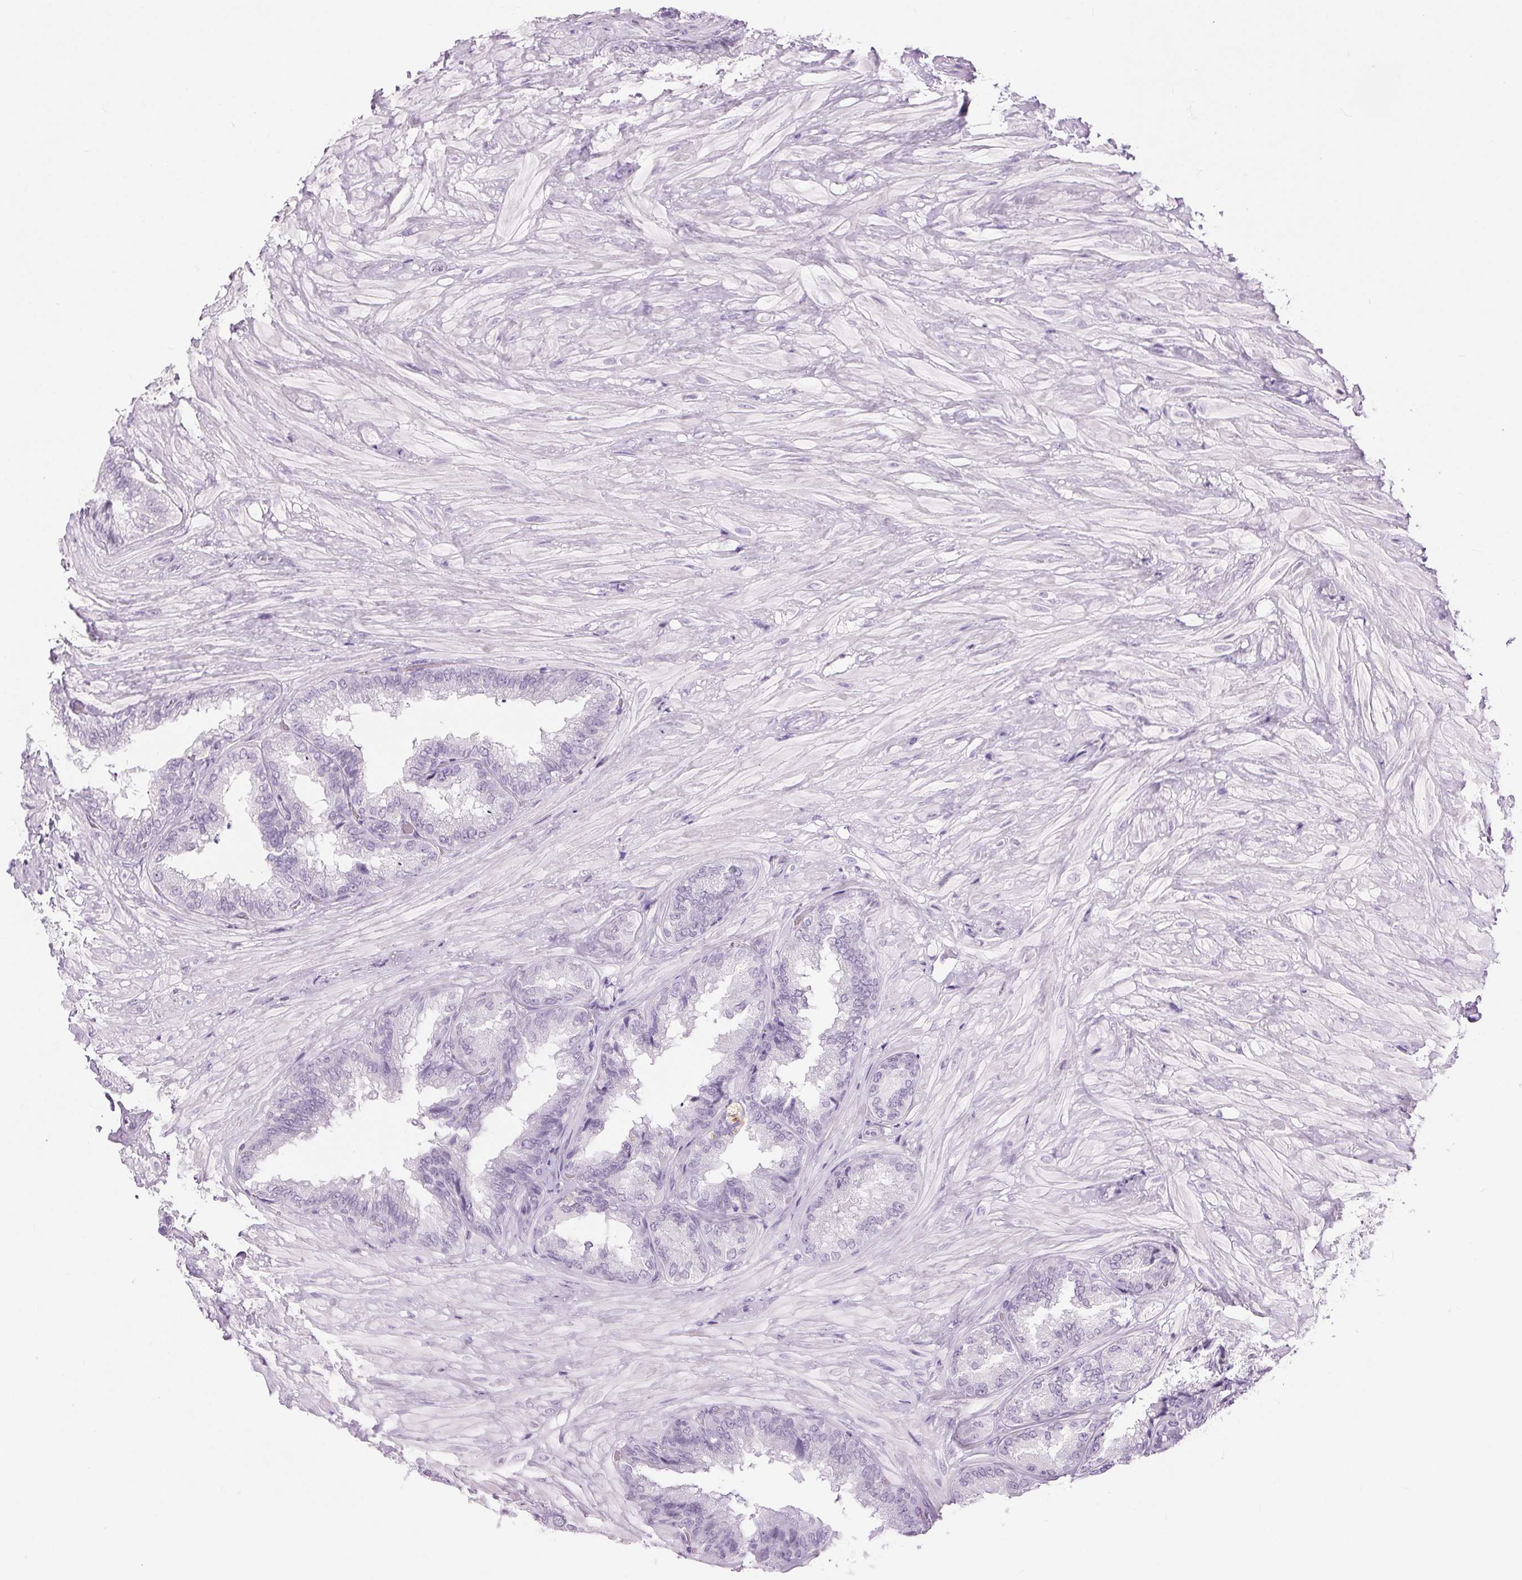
{"staining": {"intensity": "negative", "quantity": "none", "location": "none"}, "tissue": "seminal vesicle", "cell_type": "Glandular cells", "image_type": "normal", "snomed": [{"axis": "morphology", "description": "Normal tissue, NOS"}, {"axis": "topography", "description": "Seminal veicle"}], "caption": "This histopathology image is of benign seminal vesicle stained with immunohistochemistry (IHC) to label a protein in brown with the nuclei are counter-stained blue. There is no positivity in glandular cells.", "gene": "BEND2", "patient": {"sex": "male", "age": 68}}